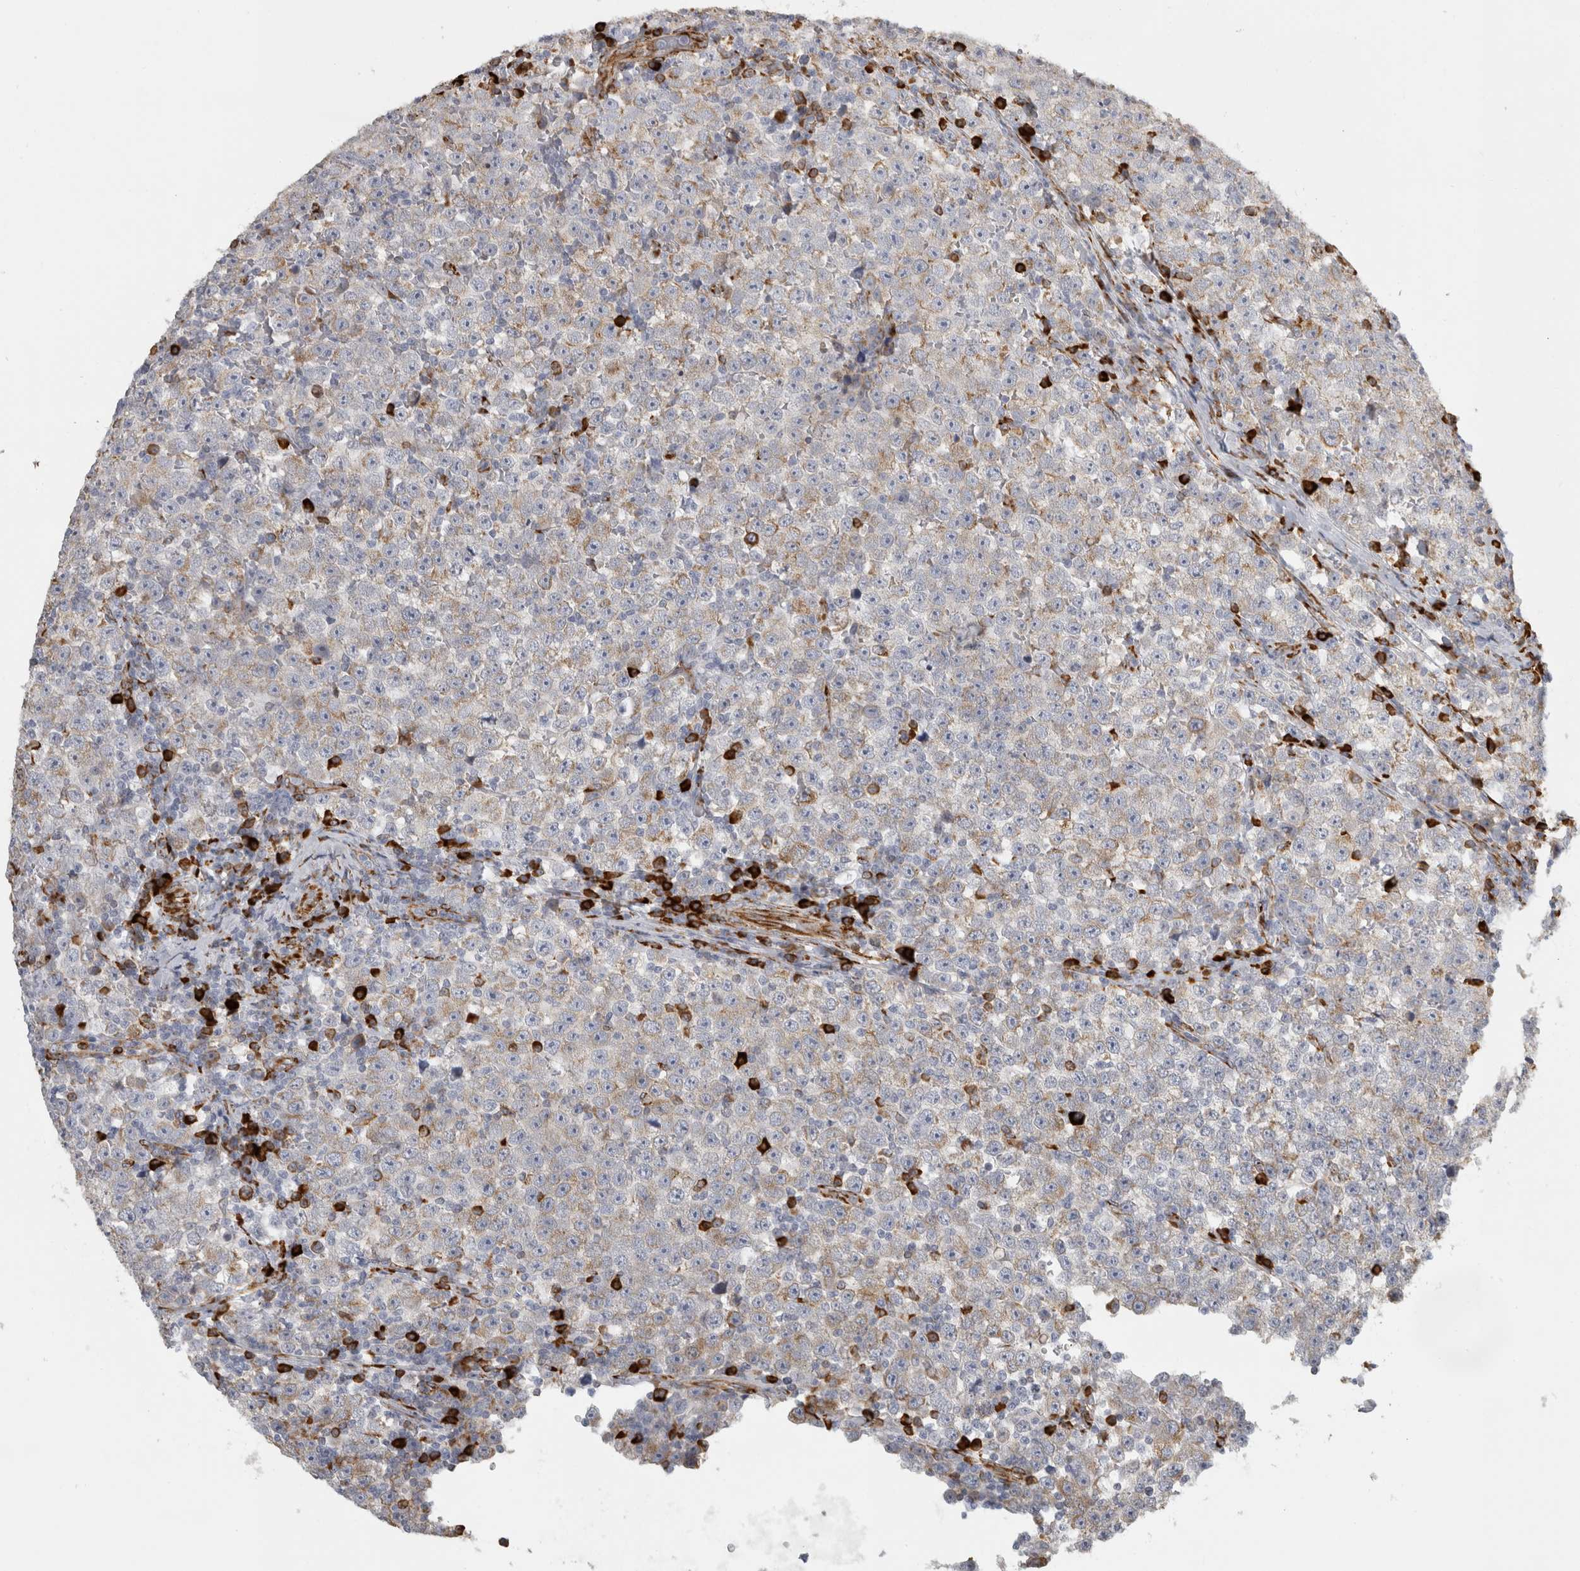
{"staining": {"intensity": "moderate", "quantity": "25%-75%", "location": "cytoplasmic/membranous"}, "tissue": "testis cancer", "cell_type": "Tumor cells", "image_type": "cancer", "snomed": [{"axis": "morphology", "description": "Seminoma, NOS"}, {"axis": "topography", "description": "Testis"}], "caption": "Immunohistochemistry of human testis seminoma exhibits medium levels of moderate cytoplasmic/membranous expression in about 25%-75% of tumor cells.", "gene": "OSTN", "patient": {"sex": "male", "age": 43}}